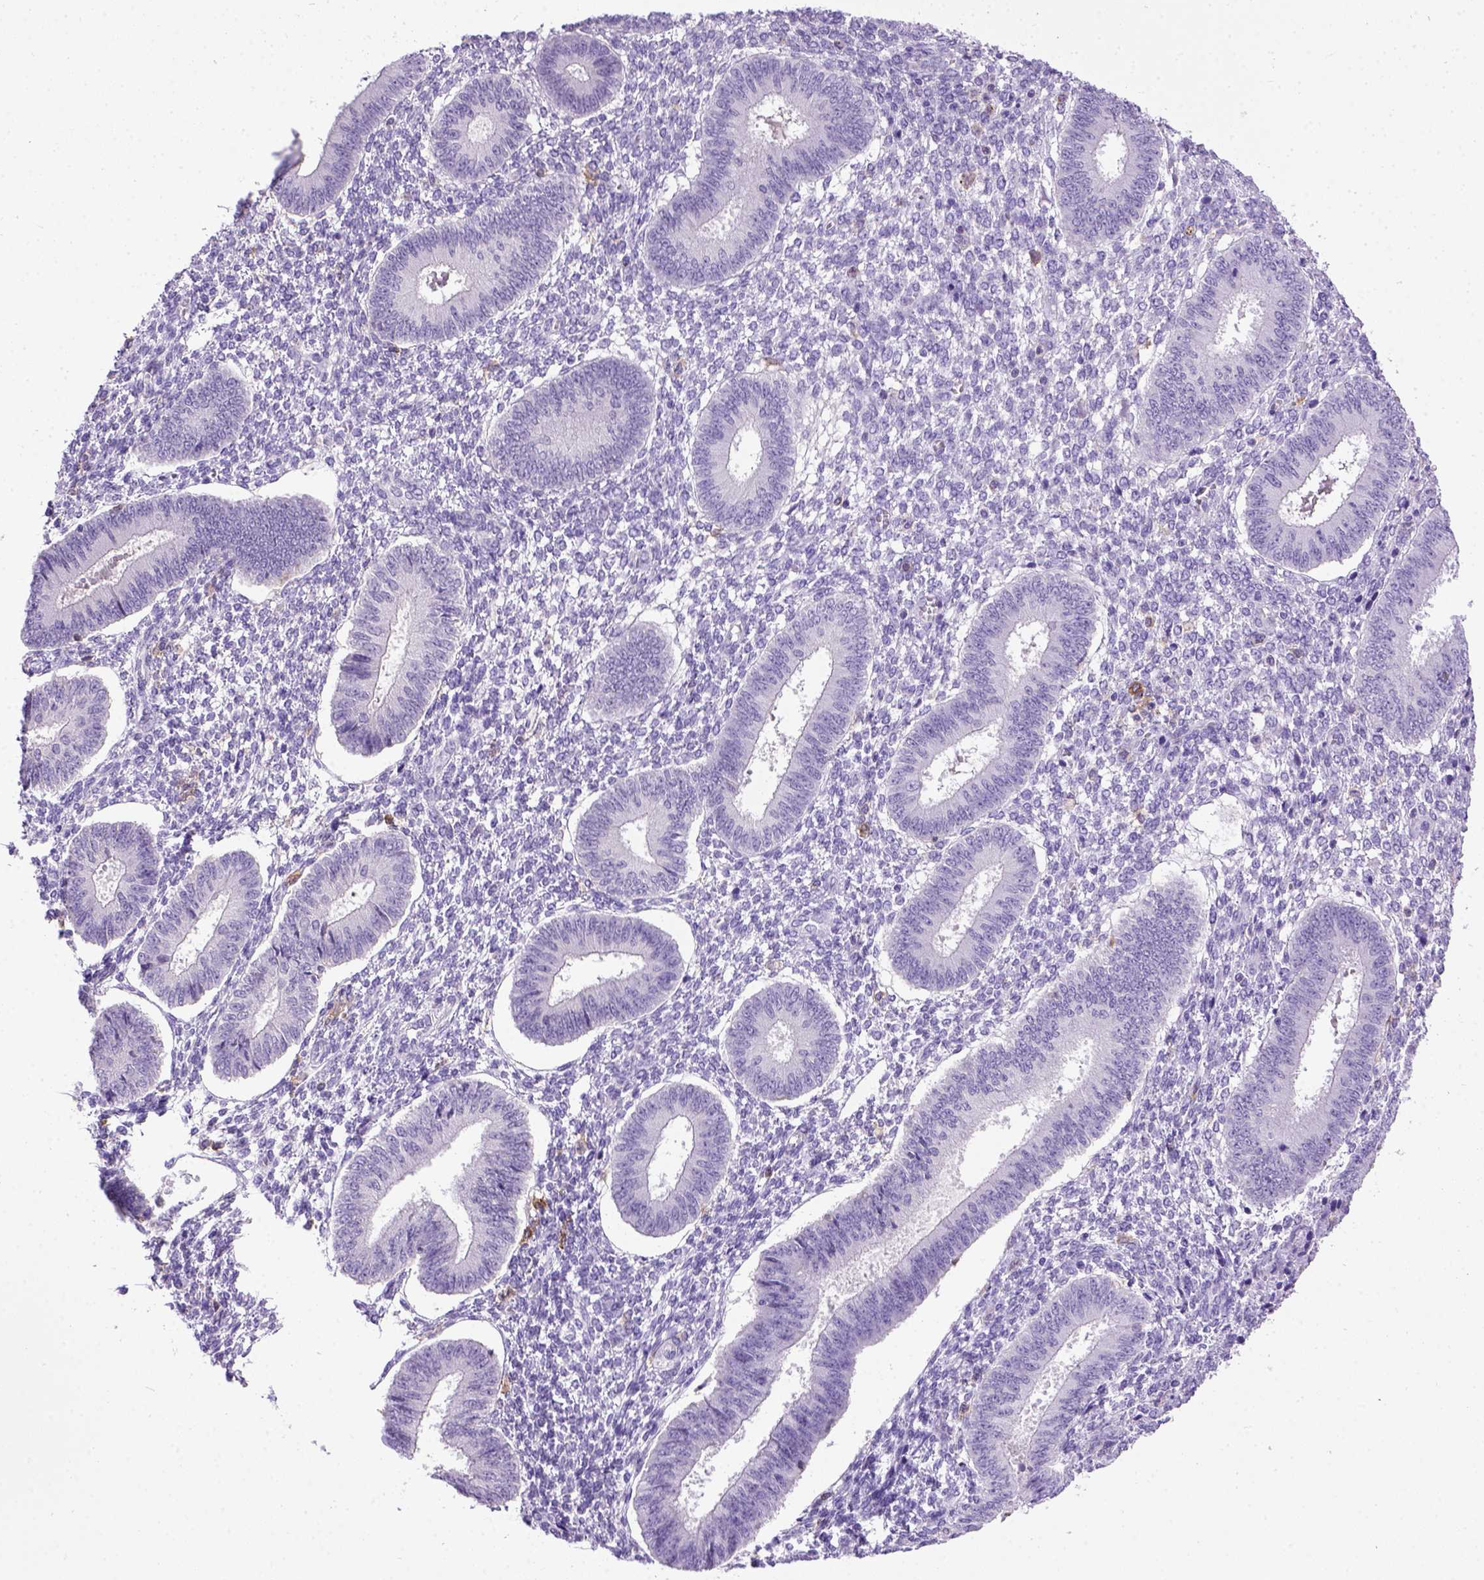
{"staining": {"intensity": "negative", "quantity": "none", "location": "none"}, "tissue": "endometrium", "cell_type": "Cells in endometrial stroma", "image_type": "normal", "snomed": [{"axis": "morphology", "description": "Normal tissue, NOS"}, {"axis": "topography", "description": "Endometrium"}], "caption": "Immunohistochemical staining of normal human endometrium shows no significant staining in cells in endometrial stroma.", "gene": "ITGAX", "patient": {"sex": "female", "age": 42}}